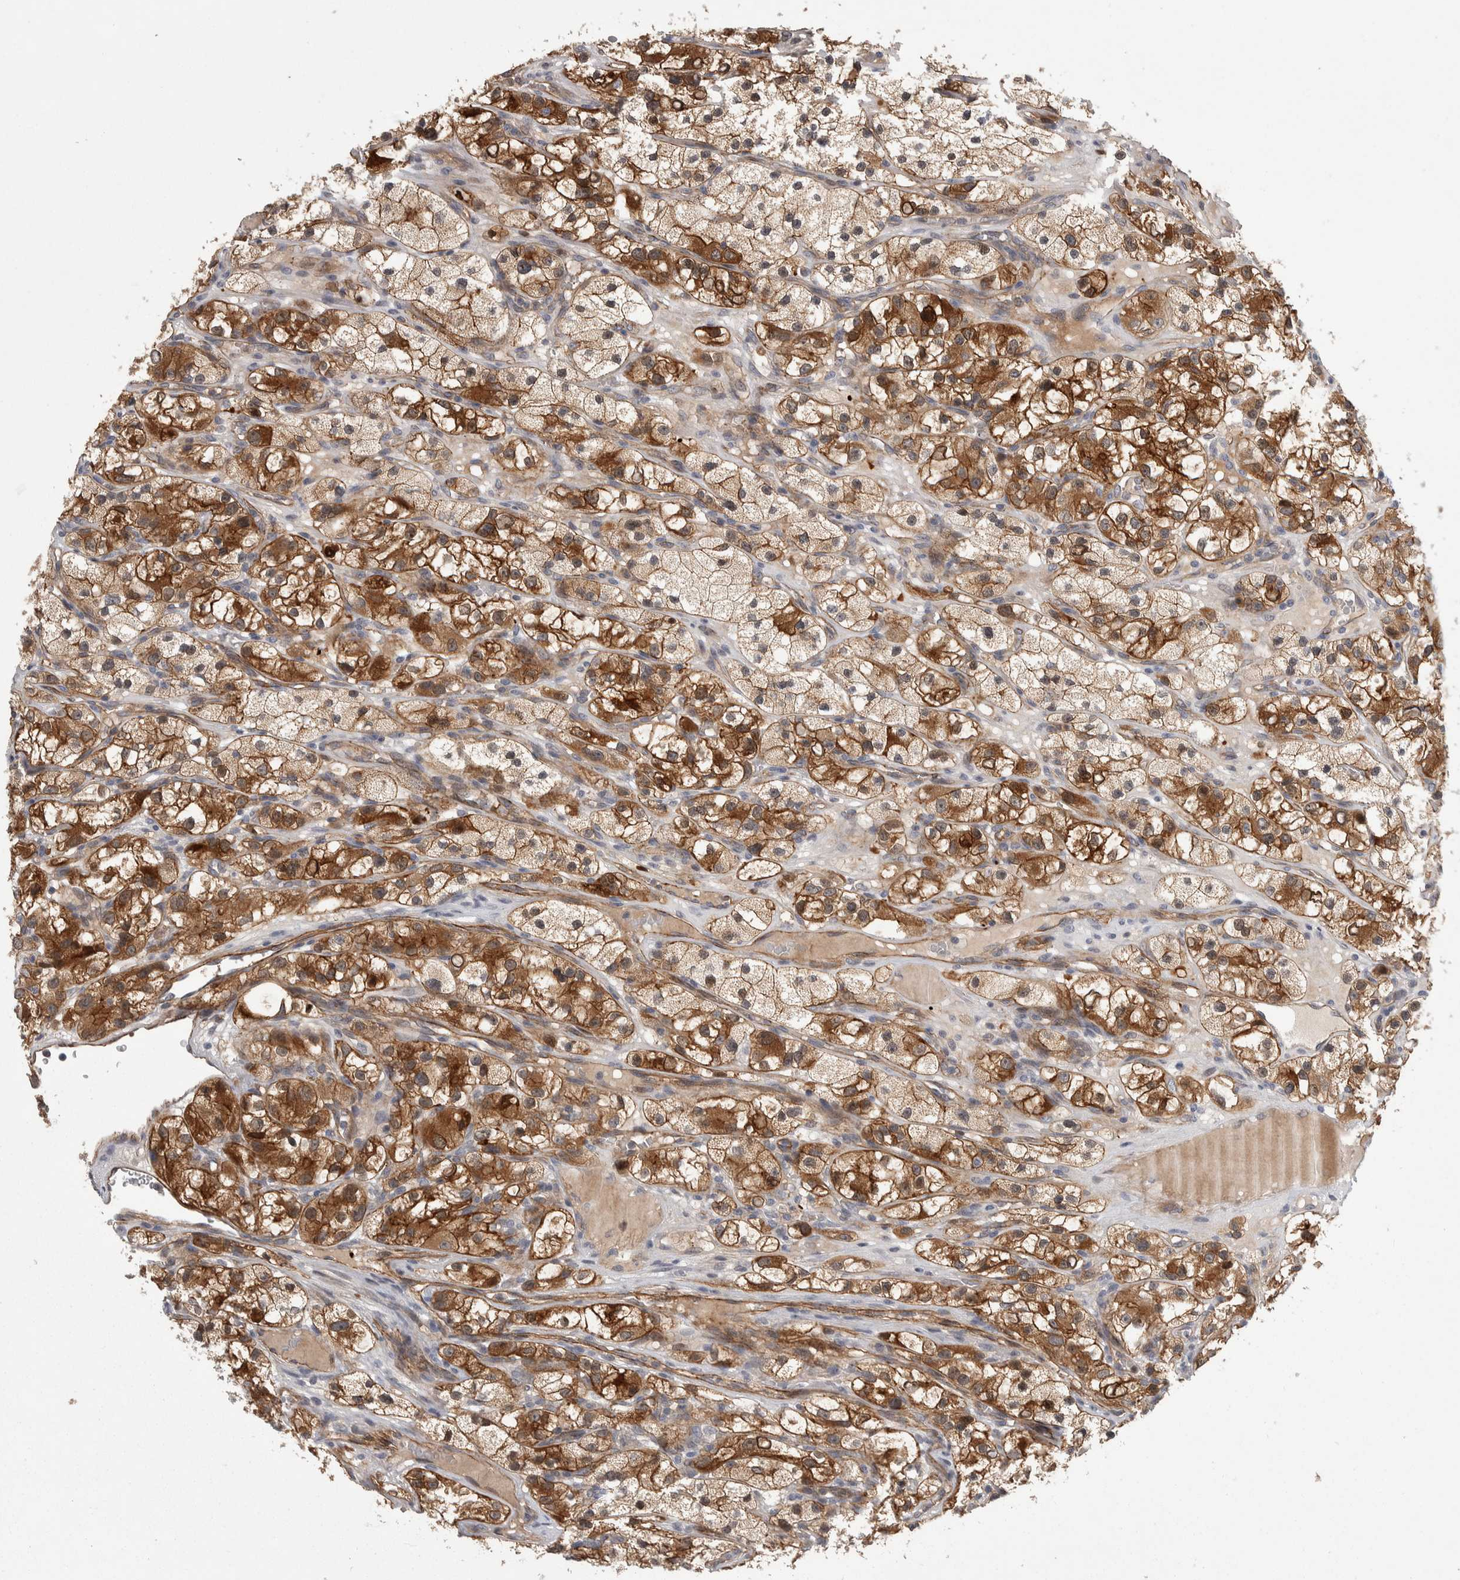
{"staining": {"intensity": "strong", "quantity": ">75%", "location": "cytoplasmic/membranous"}, "tissue": "renal cancer", "cell_type": "Tumor cells", "image_type": "cancer", "snomed": [{"axis": "morphology", "description": "Adenocarcinoma, NOS"}, {"axis": "topography", "description": "Kidney"}], "caption": "Immunohistochemical staining of adenocarcinoma (renal) reveals high levels of strong cytoplasmic/membranous positivity in approximately >75% of tumor cells.", "gene": "ZNF862", "patient": {"sex": "female", "age": 57}}